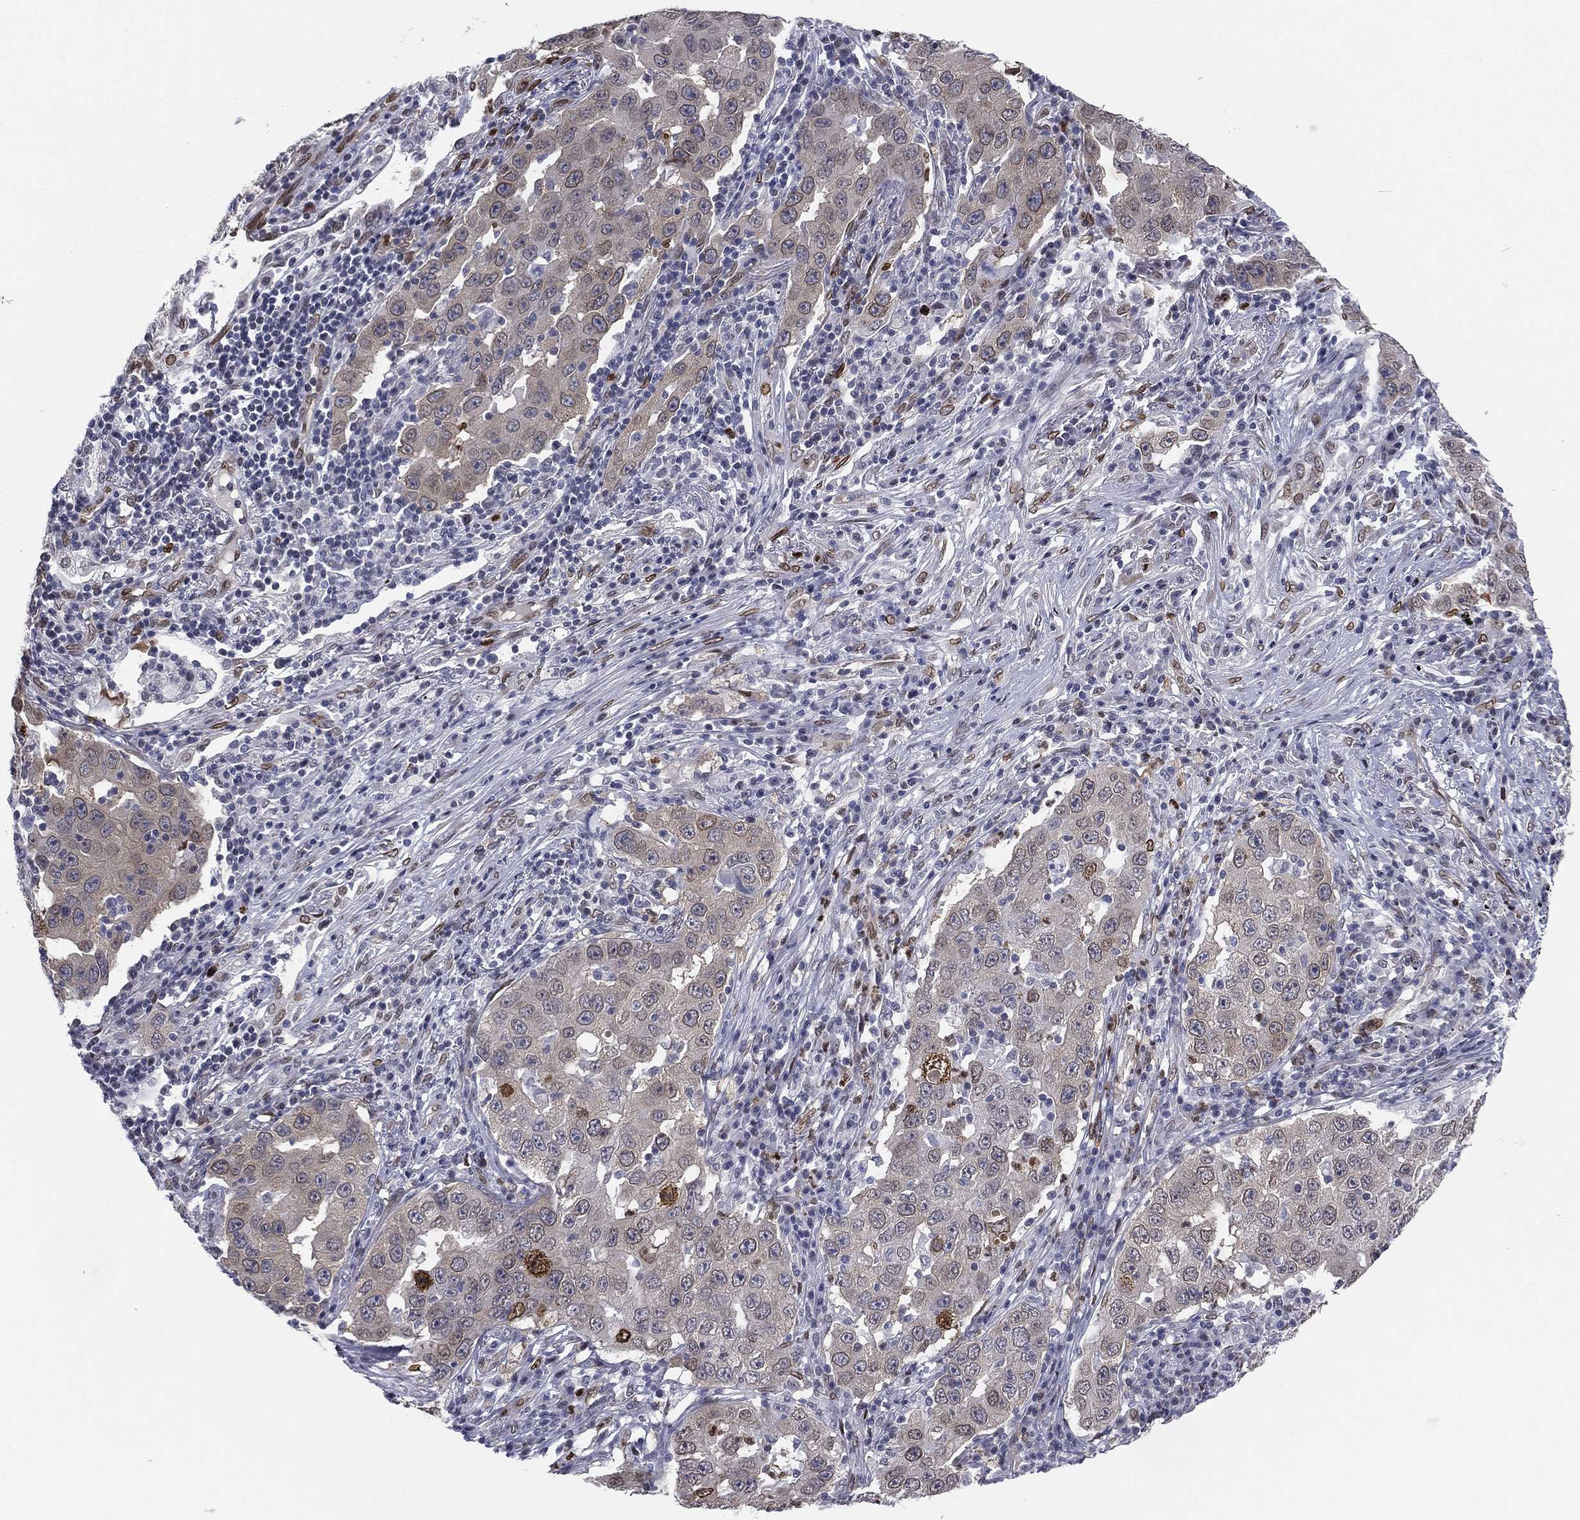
{"staining": {"intensity": "strong", "quantity": "<25%", "location": "cytoplasmic/membranous,nuclear"}, "tissue": "lung cancer", "cell_type": "Tumor cells", "image_type": "cancer", "snomed": [{"axis": "morphology", "description": "Adenocarcinoma, NOS"}, {"axis": "topography", "description": "Lung"}], "caption": "Lung adenocarcinoma stained with a brown dye shows strong cytoplasmic/membranous and nuclear positive staining in about <25% of tumor cells.", "gene": "LMNB1", "patient": {"sex": "male", "age": 73}}